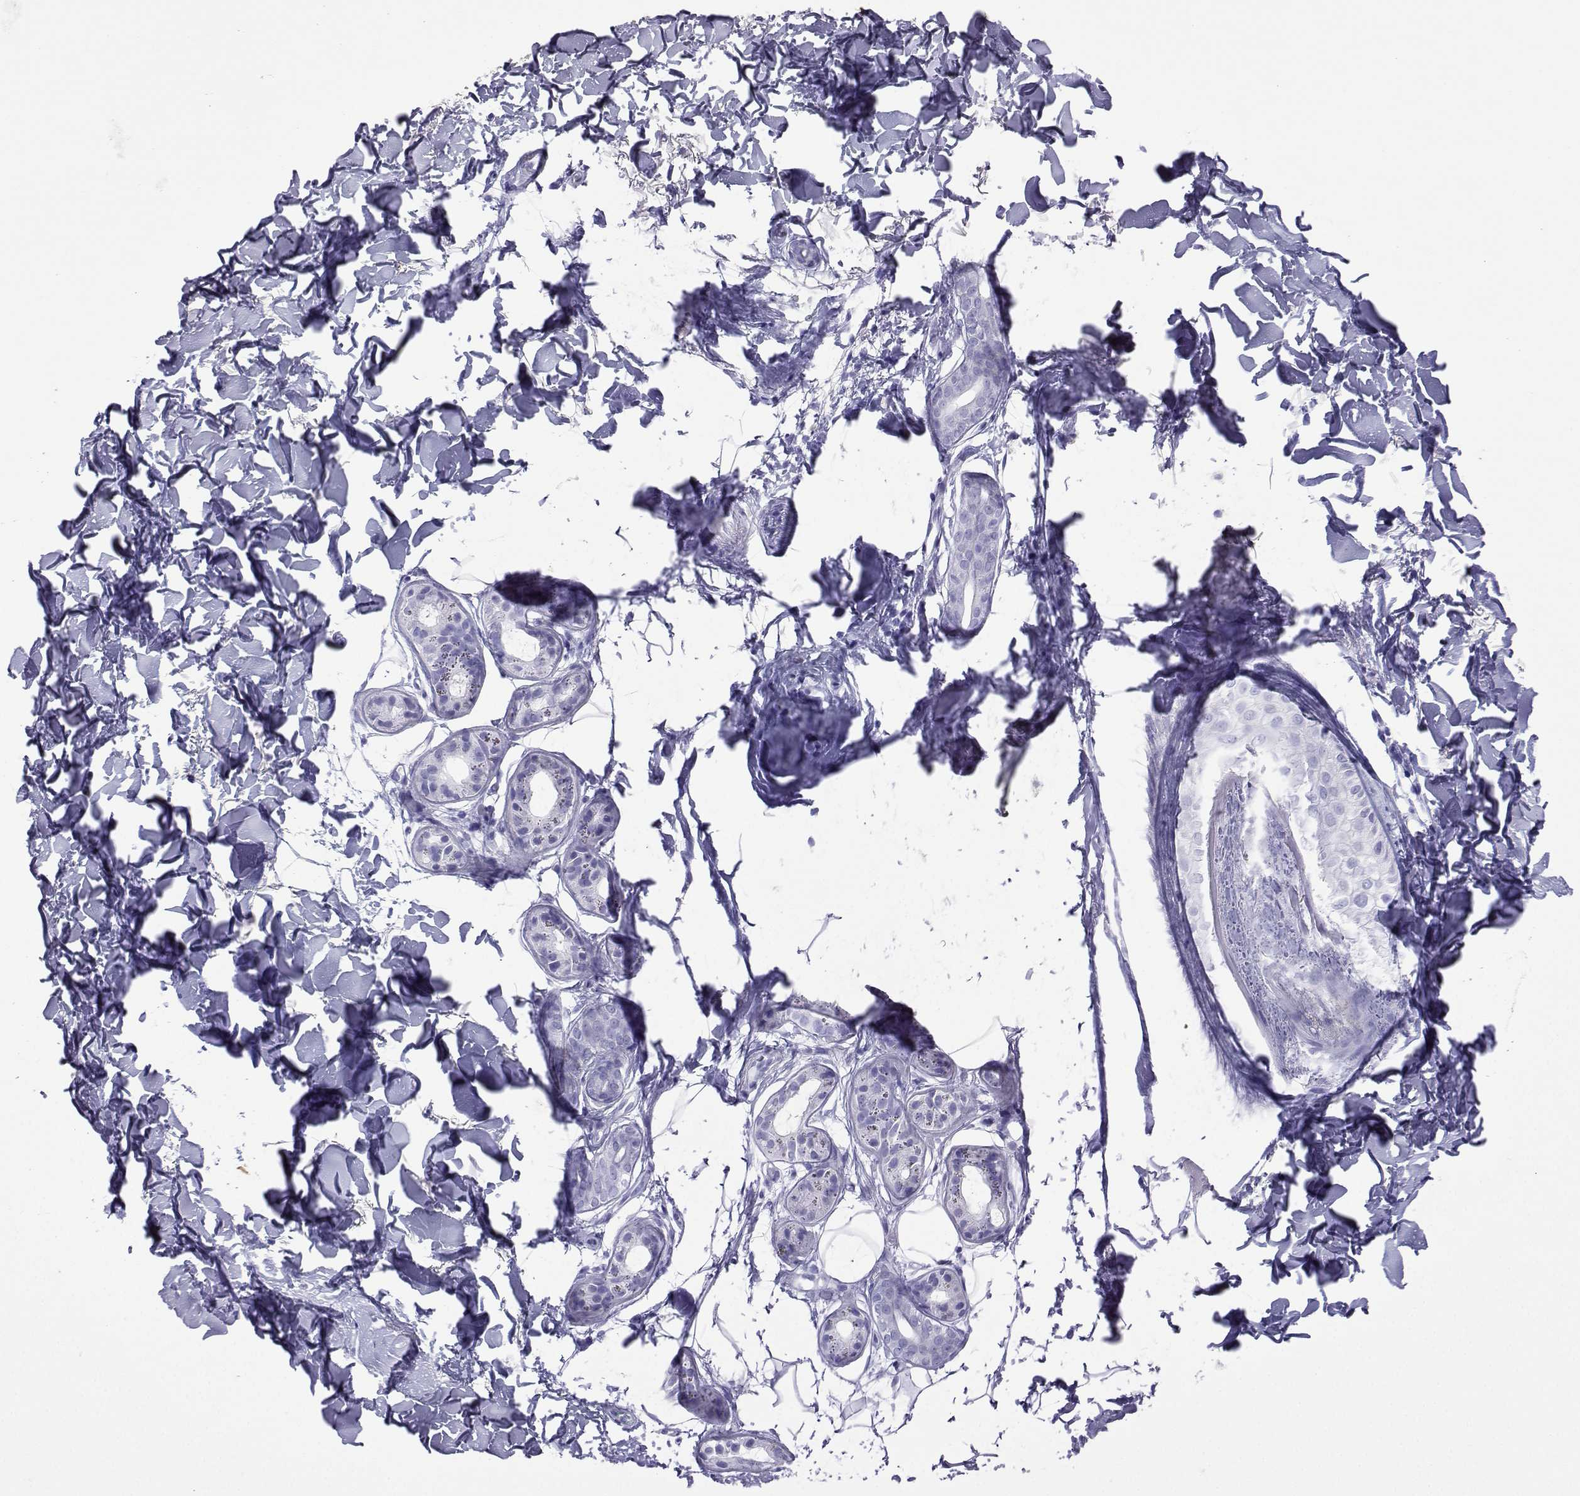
{"staining": {"intensity": "negative", "quantity": "none", "location": "none"}, "tissue": "skin cancer", "cell_type": "Tumor cells", "image_type": "cancer", "snomed": [{"axis": "morphology", "description": "Normal tissue, NOS"}, {"axis": "morphology", "description": "Basal cell carcinoma"}, {"axis": "topography", "description": "Skin"}], "caption": "Tumor cells are negative for protein expression in human skin cancer. (DAB IHC with hematoxylin counter stain).", "gene": "LORICRIN", "patient": {"sex": "male", "age": 84}}